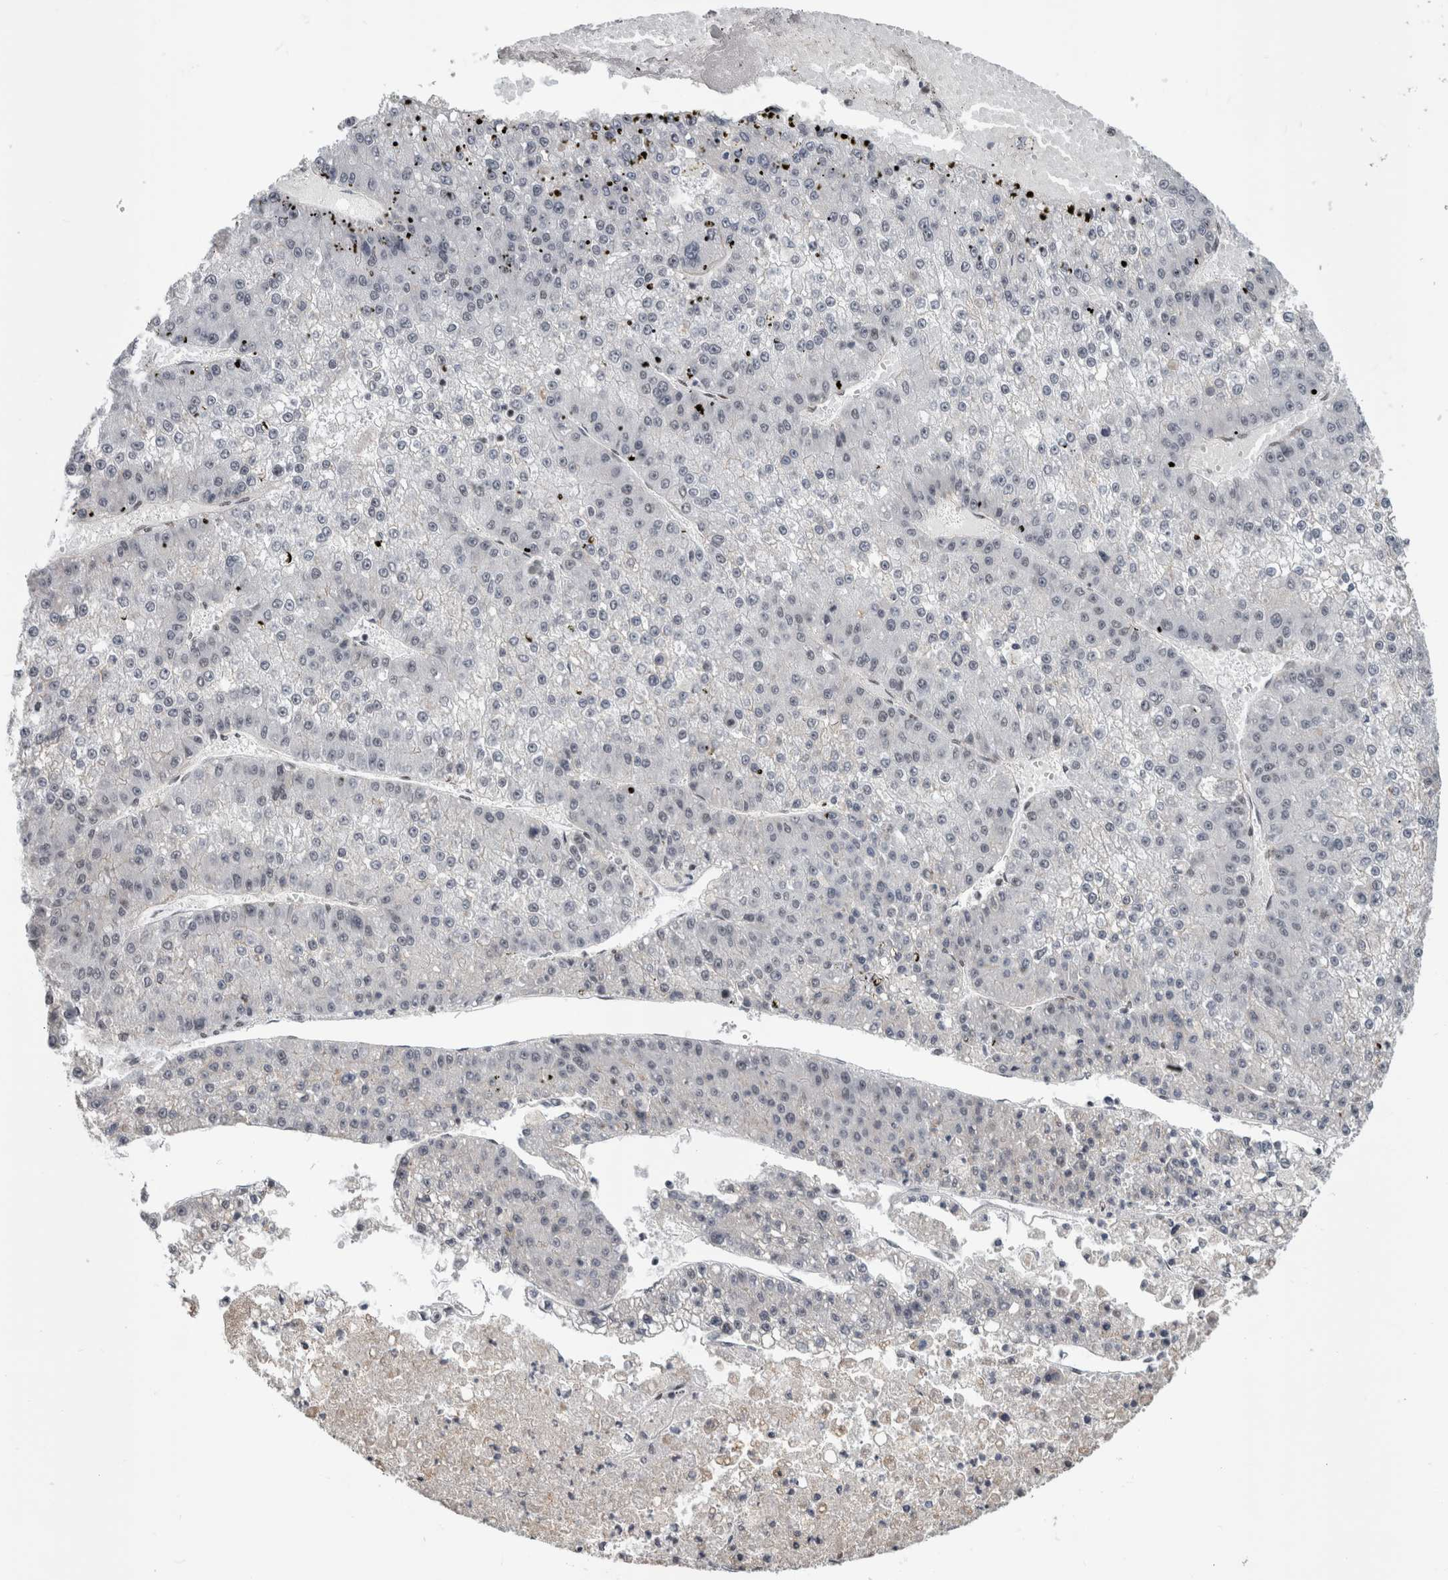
{"staining": {"intensity": "negative", "quantity": "none", "location": "none"}, "tissue": "liver cancer", "cell_type": "Tumor cells", "image_type": "cancer", "snomed": [{"axis": "morphology", "description": "Carcinoma, Hepatocellular, NOS"}, {"axis": "topography", "description": "Liver"}], "caption": "Immunohistochemistry histopathology image of liver hepatocellular carcinoma stained for a protein (brown), which shows no staining in tumor cells.", "gene": "ARID4B", "patient": {"sex": "female", "age": 73}}